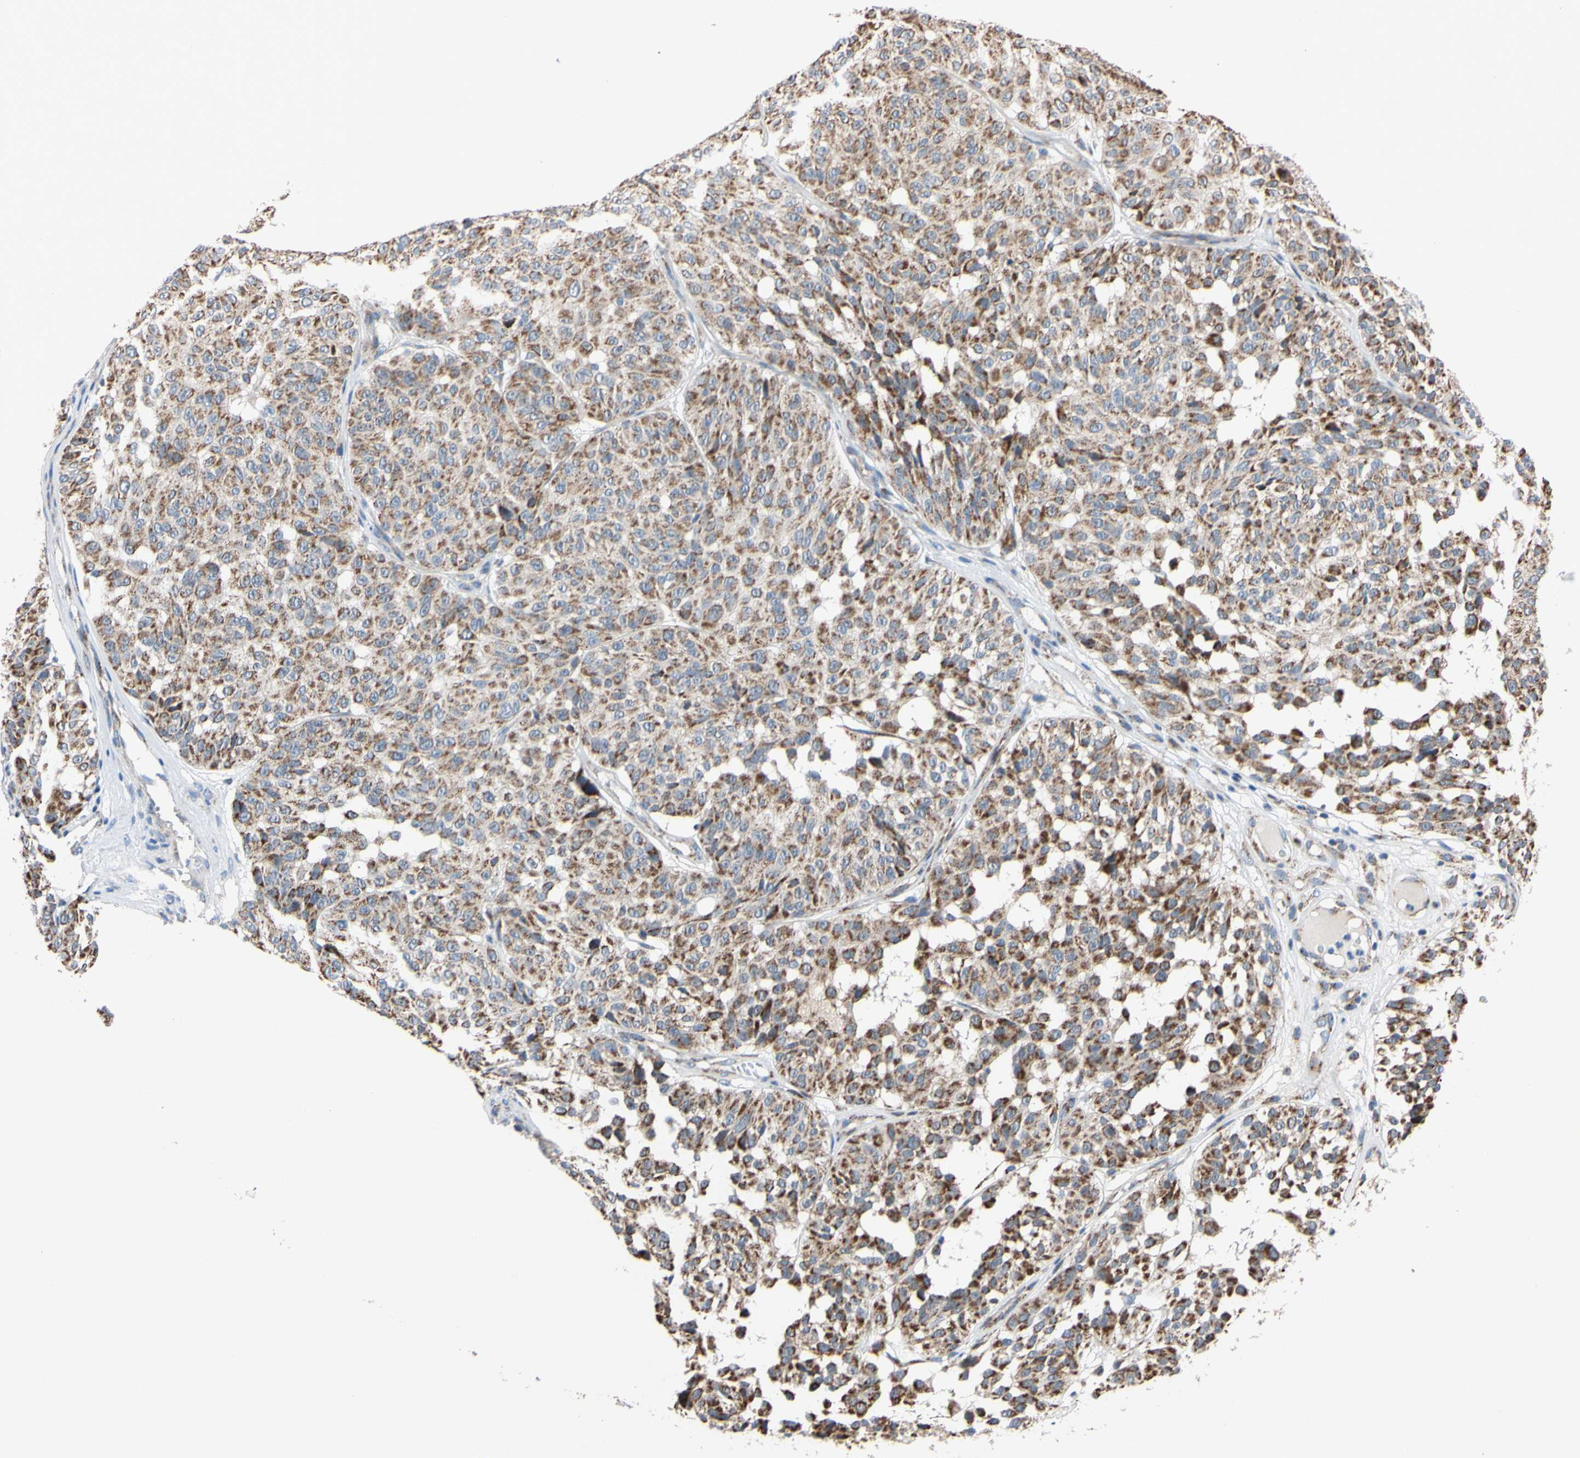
{"staining": {"intensity": "strong", "quantity": ">75%", "location": "cytoplasmic/membranous"}, "tissue": "melanoma", "cell_type": "Tumor cells", "image_type": "cancer", "snomed": [{"axis": "morphology", "description": "Malignant melanoma, NOS"}, {"axis": "topography", "description": "Skin"}], "caption": "IHC micrograph of neoplastic tissue: malignant melanoma stained using IHC reveals high levels of strong protein expression localized specifically in the cytoplasmic/membranous of tumor cells, appearing as a cytoplasmic/membranous brown color.", "gene": "CLPP", "patient": {"sex": "female", "age": 46}}